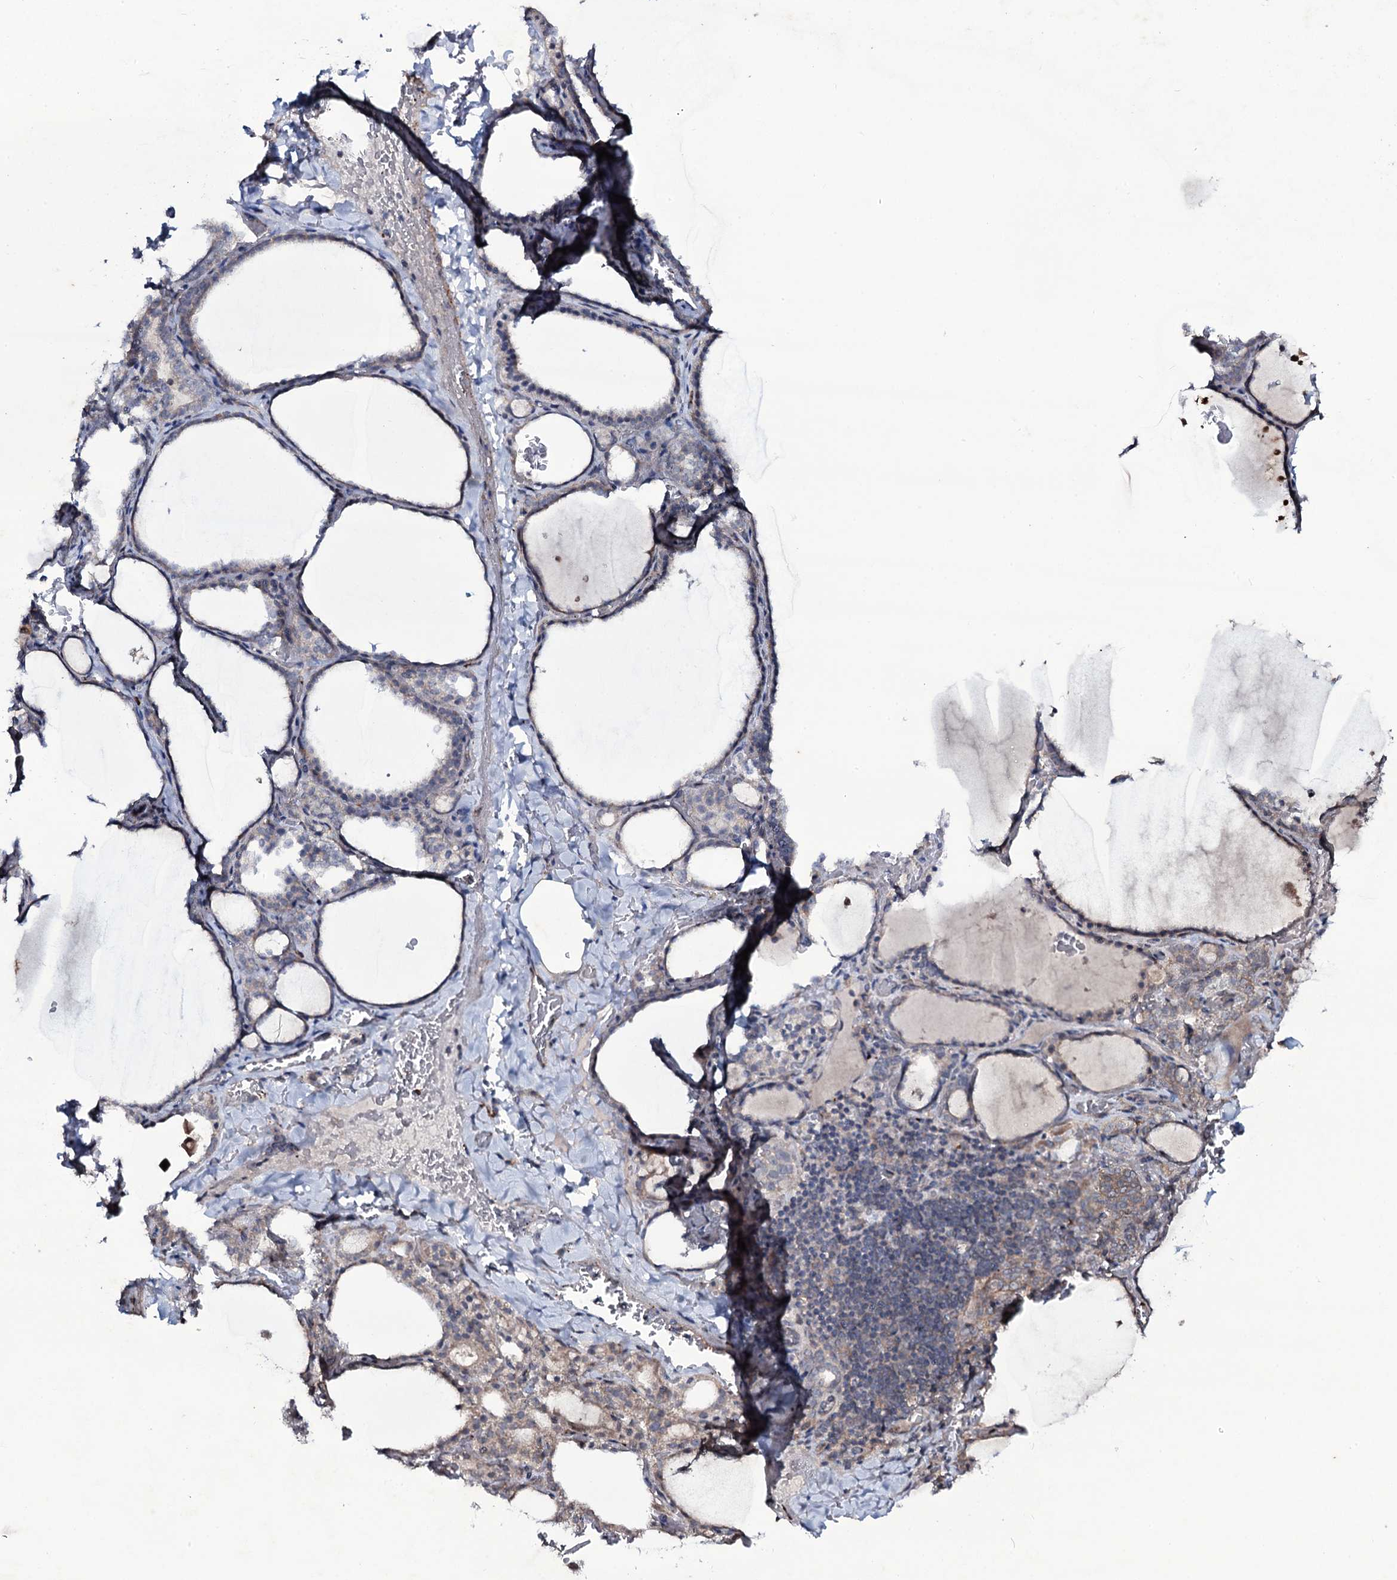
{"staining": {"intensity": "weak", "quantity": "<25%", "location": "cytoplasmic/membranous"}, "tissue": "thyroid gland", "cell_type": "Glandular cells", "image_type": "normal", "snomed": [{"axis": "morphology", "description": "Normal tissue, NOS"}, {"axis": "topography", "description": "Thyroid gland"}], "caption": "A photomicrograph of thyroid gland stained for a protein reveals no brown staining in glandular cells.", "gene": "SNAP23", "patient": {"sex": "female", "age": 39}}